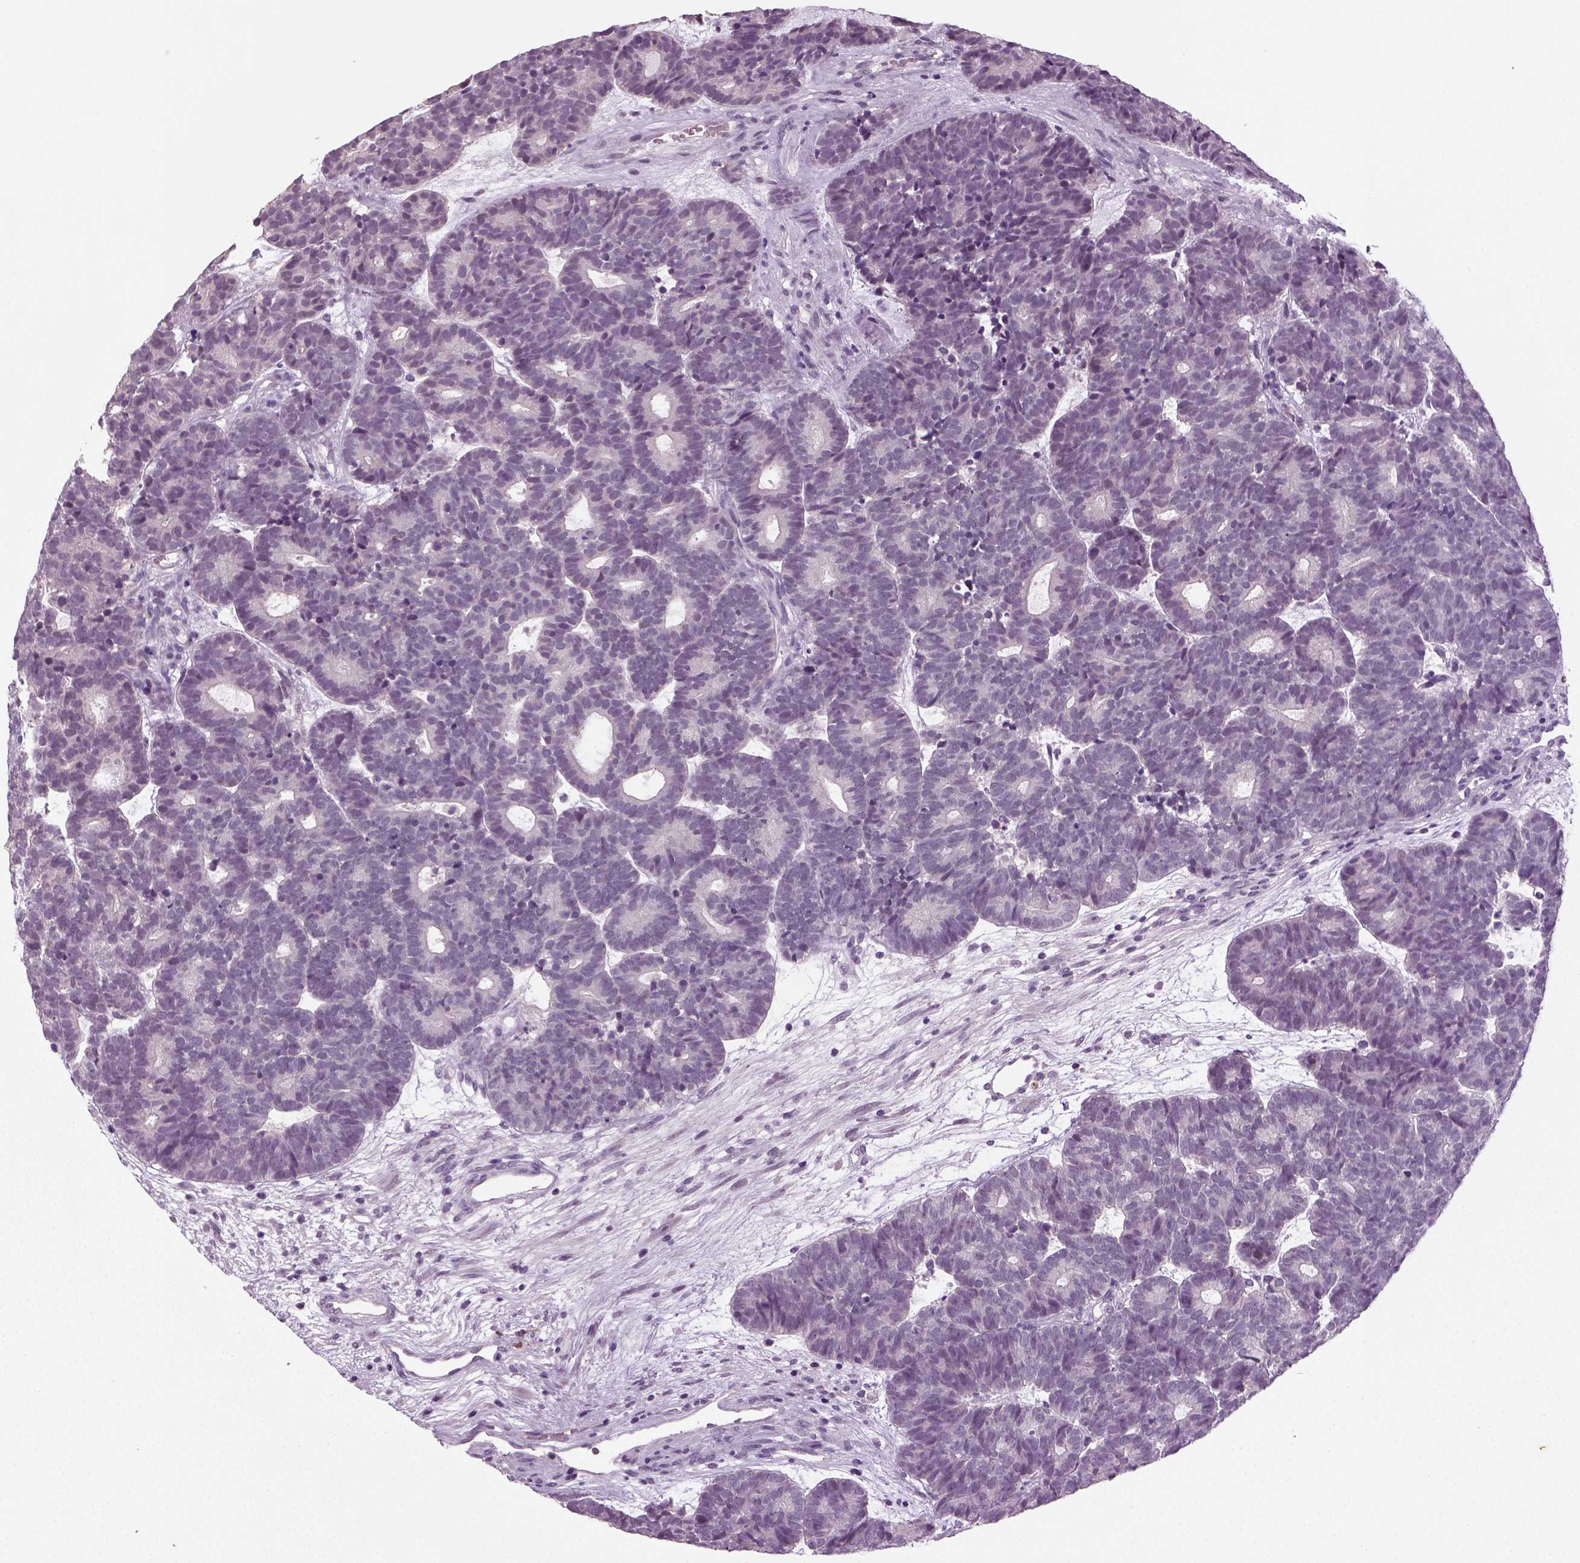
{"staining": {"intensity": "negative", "quantity": "none", "location": "none"}, "tissue": "head and neck cancer", "cell_type": "Tumor cells", "image_type": "cancer", "snomed": [{"axis": "morphology", "description": "Adenocarcinoma, NOS"}, {"axis": "topography", "description": "Head-Neck"}], "caption": "An IHC micrograph of head and neck cancer is shown. There is no staining in tumor cells of head and neck cancer. (IHC, brightfield microscopy, high magnification).", "gene": "SYNGAP1", "patient": {"sex": "female", "age": 81}}